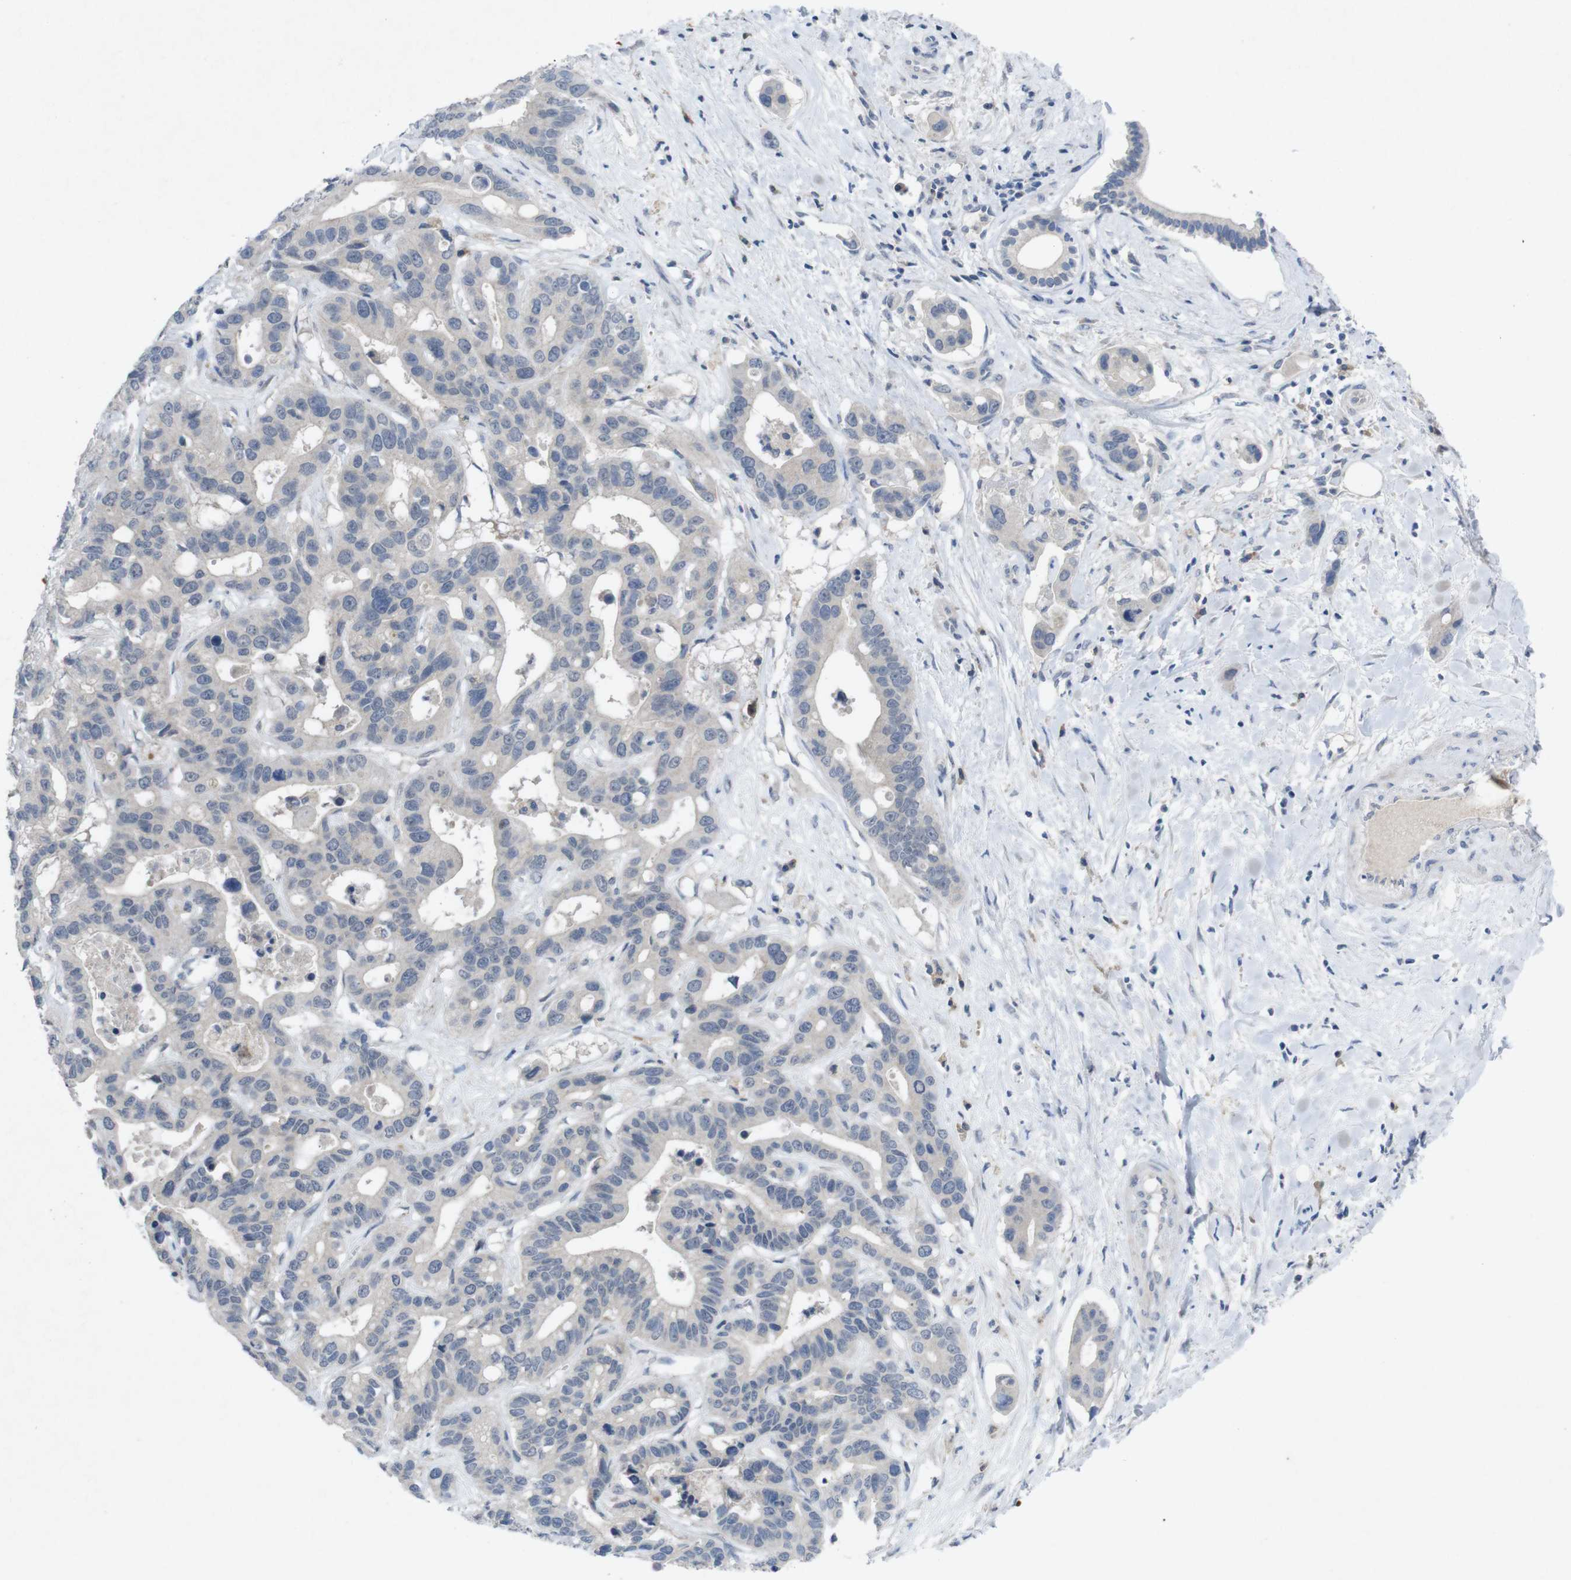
{"staining": {"intensity": "negative", "quantity": "none", "location": "none"}, "tissue": "liver cancer", "cell_type": "Tumor cells", "image_type": "cancer", "snomed": [{"axis": "morphology", "description": "Cholangiocarcinoma"}, {"axis": "topography", "description": "Liver"}], "caption": "An immunohistochemistry histopathology image of liver cancer (cholangiocarcinoma) is shown. There is no staining in tumor cells of liver cancer (cholangiocarcinoma). (DAB (3,3'-diaminobenzidine) immunohistochemistry (IHC), high magnification).", "gene": "SLAMF7", "patient": {"sex": "female", "age": 65}}